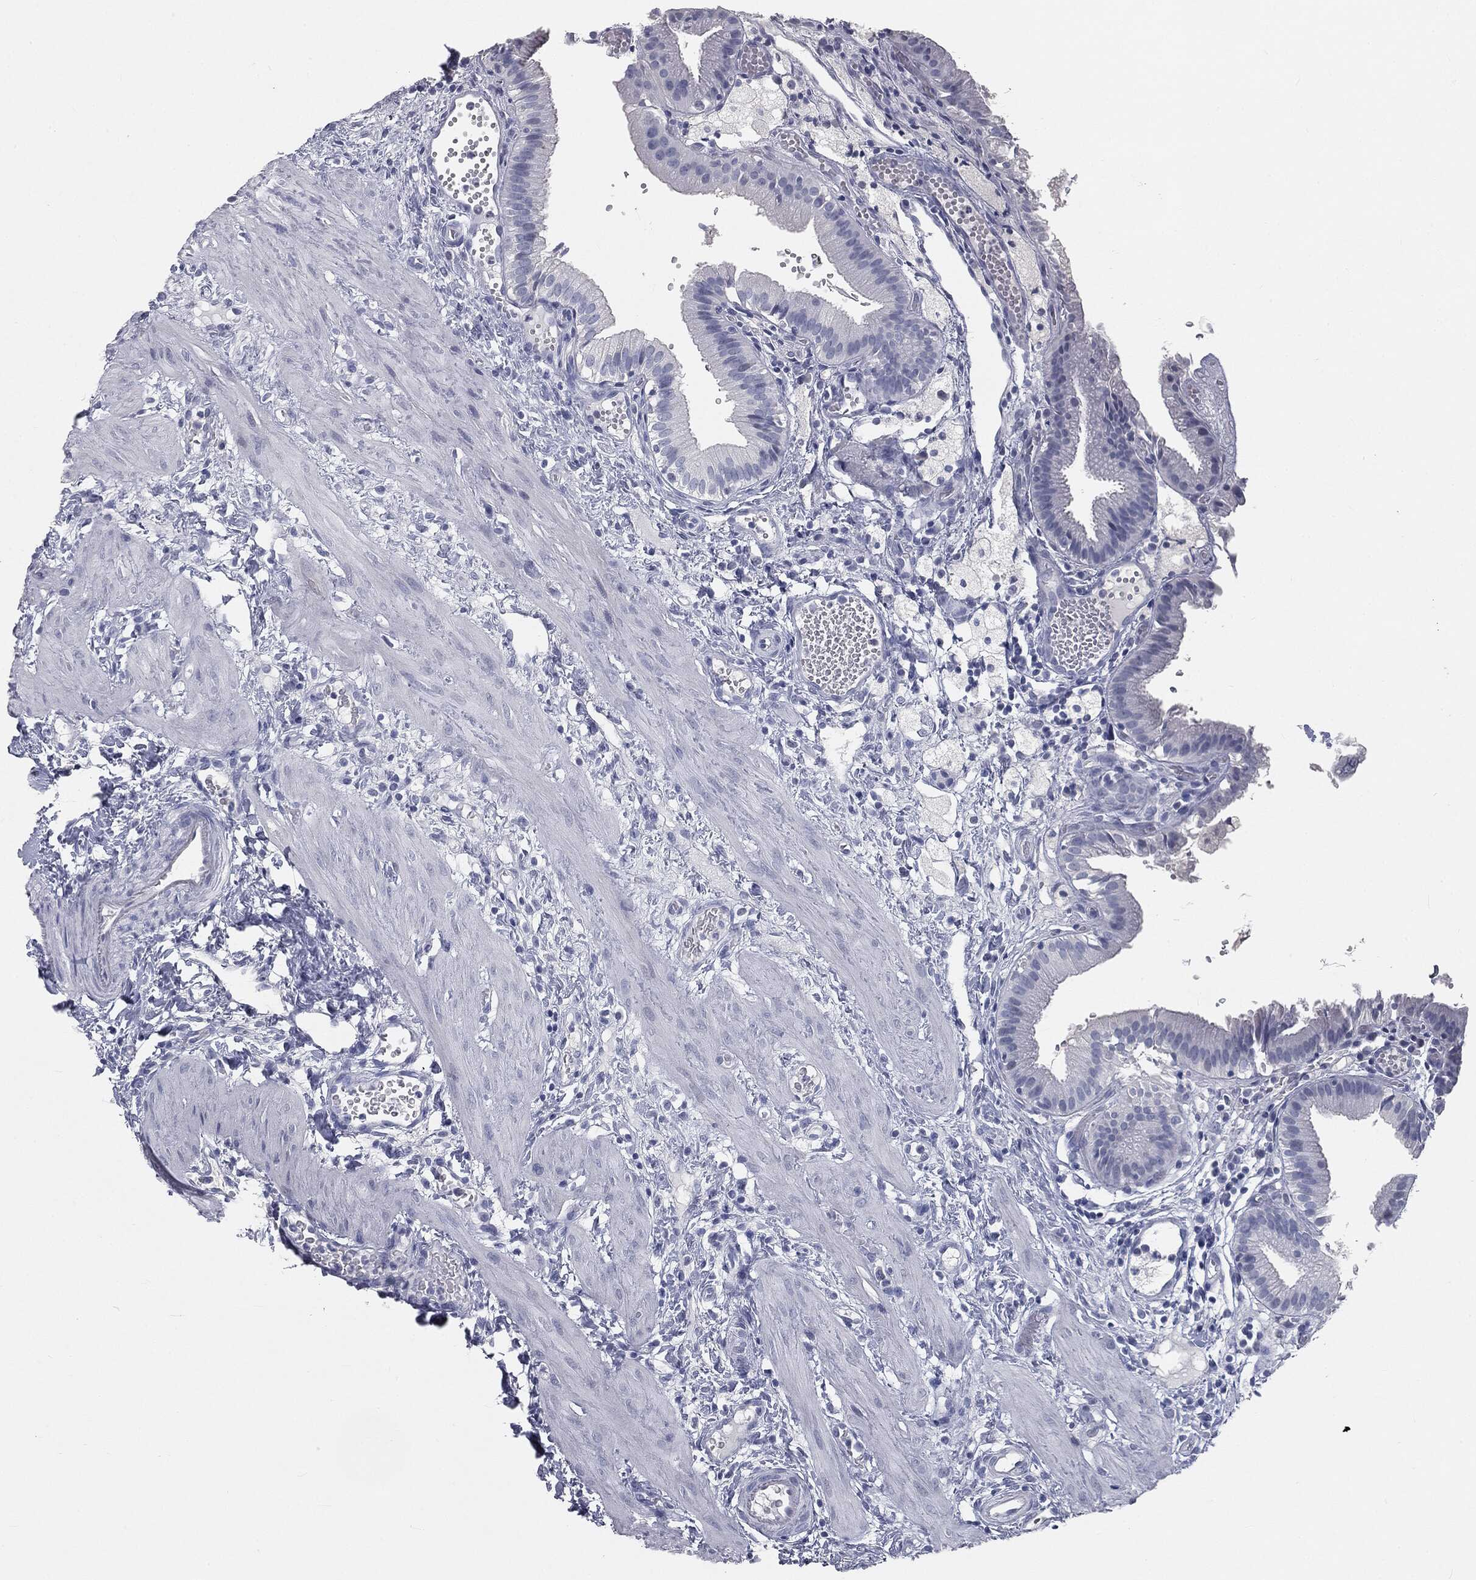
{"staining": {"intensity": "negative", "quantity": "none", "location": "none"}, "tissue": "gallbladder", "cell_type": "Glandular cells", "image_type": "normal", "snomed": [{"axis": "morphology", "description": "Normal tissue, NOS"}, {"axis": "topography", "description": "Gallbladder"}], "caption": "Immunohistochemistry of unremarkable gallbladder exhibits no staining in glandular cells.", "gene": "PRAME", "patient": {"sex": "female", "age": 24}}